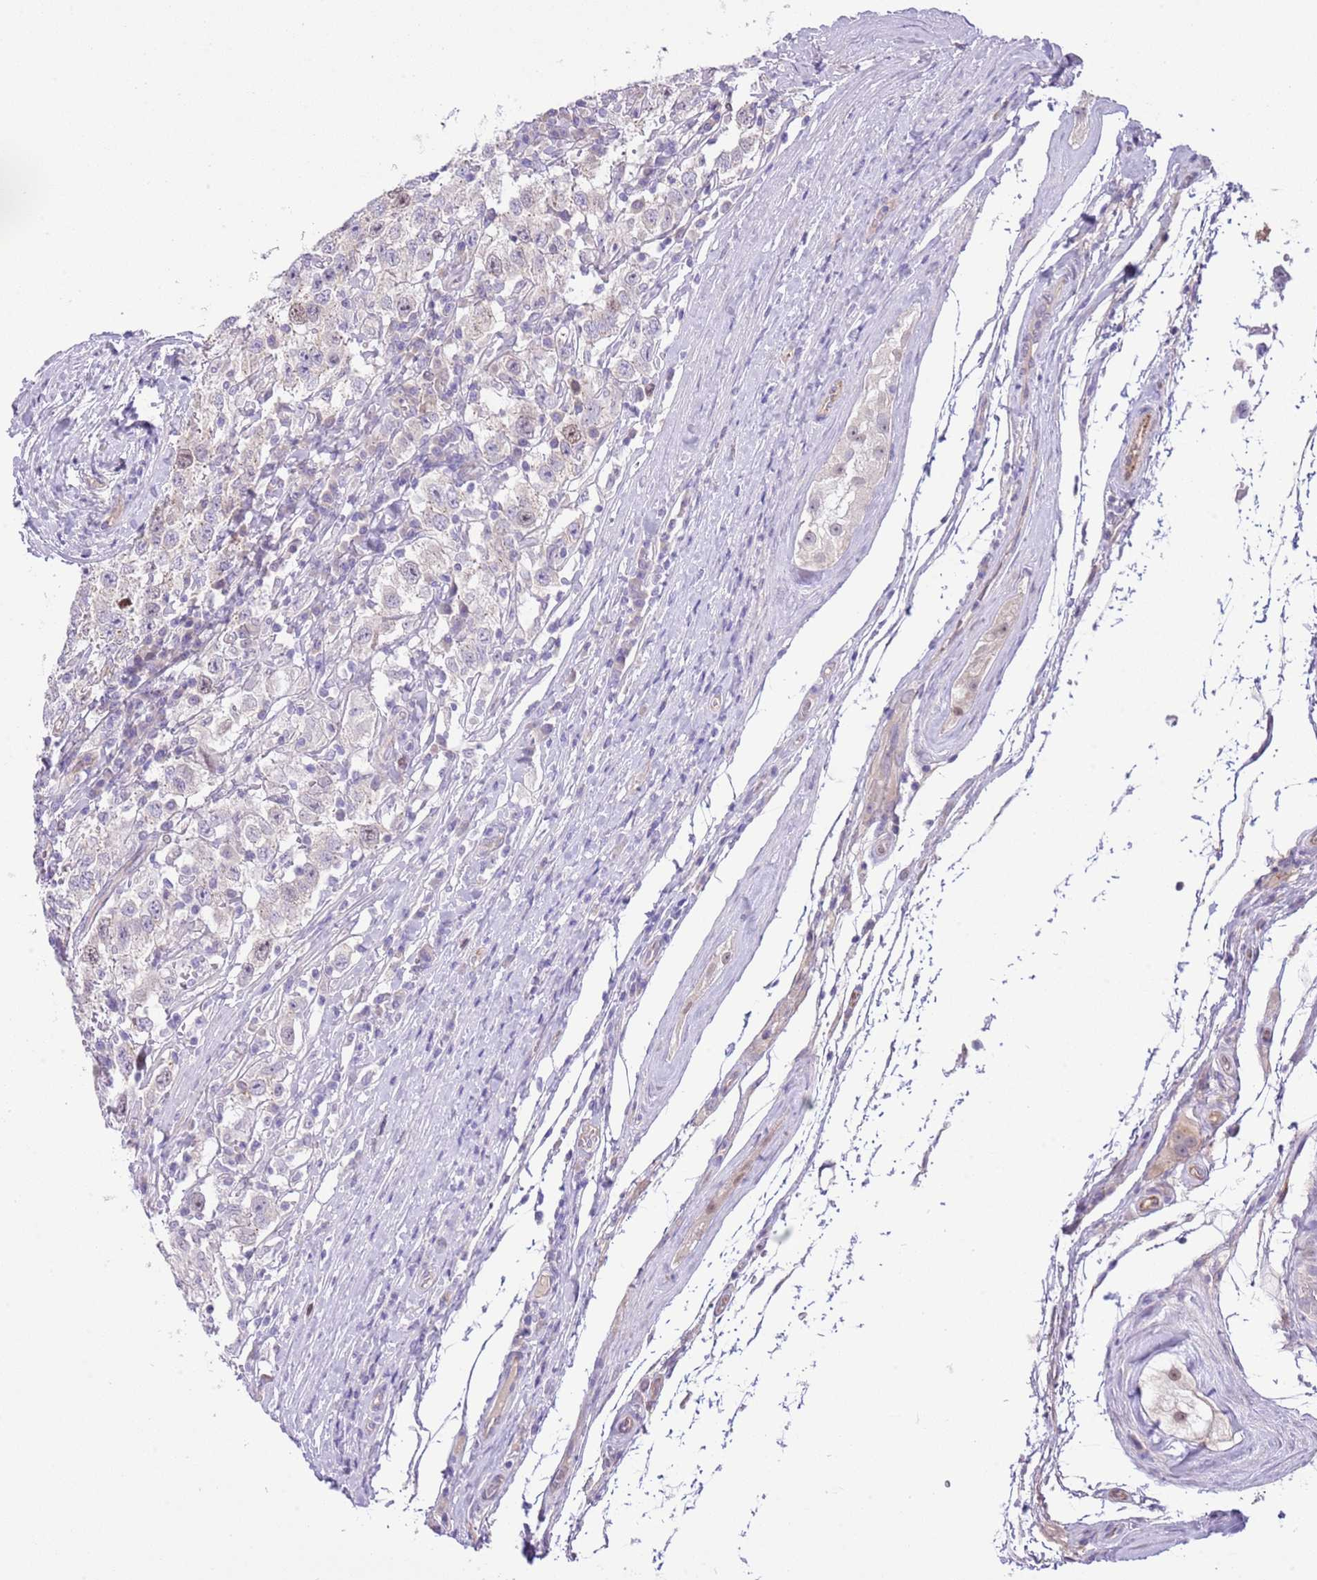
{"staining": {"intensity": "weak", "quantity": "<25%", "location": "nuclear"}, "tissue": "testis cancer", "cell_type": "Tumor cells", "image_type": "cancer", "snomed": [{"axis": "morphology", "description": "Seminoma, NOS"}, {"axis": "topography", "description": "Testis"}], "caption": "The photomicrograph exhibits no significant expression in tumor cells of testis cancer (seminoma). (DAB IHC visualized using brightfield microscopy, high magnification).", "gene": "FBRSL1", "patient": {"sex": "male", "age": 41}}